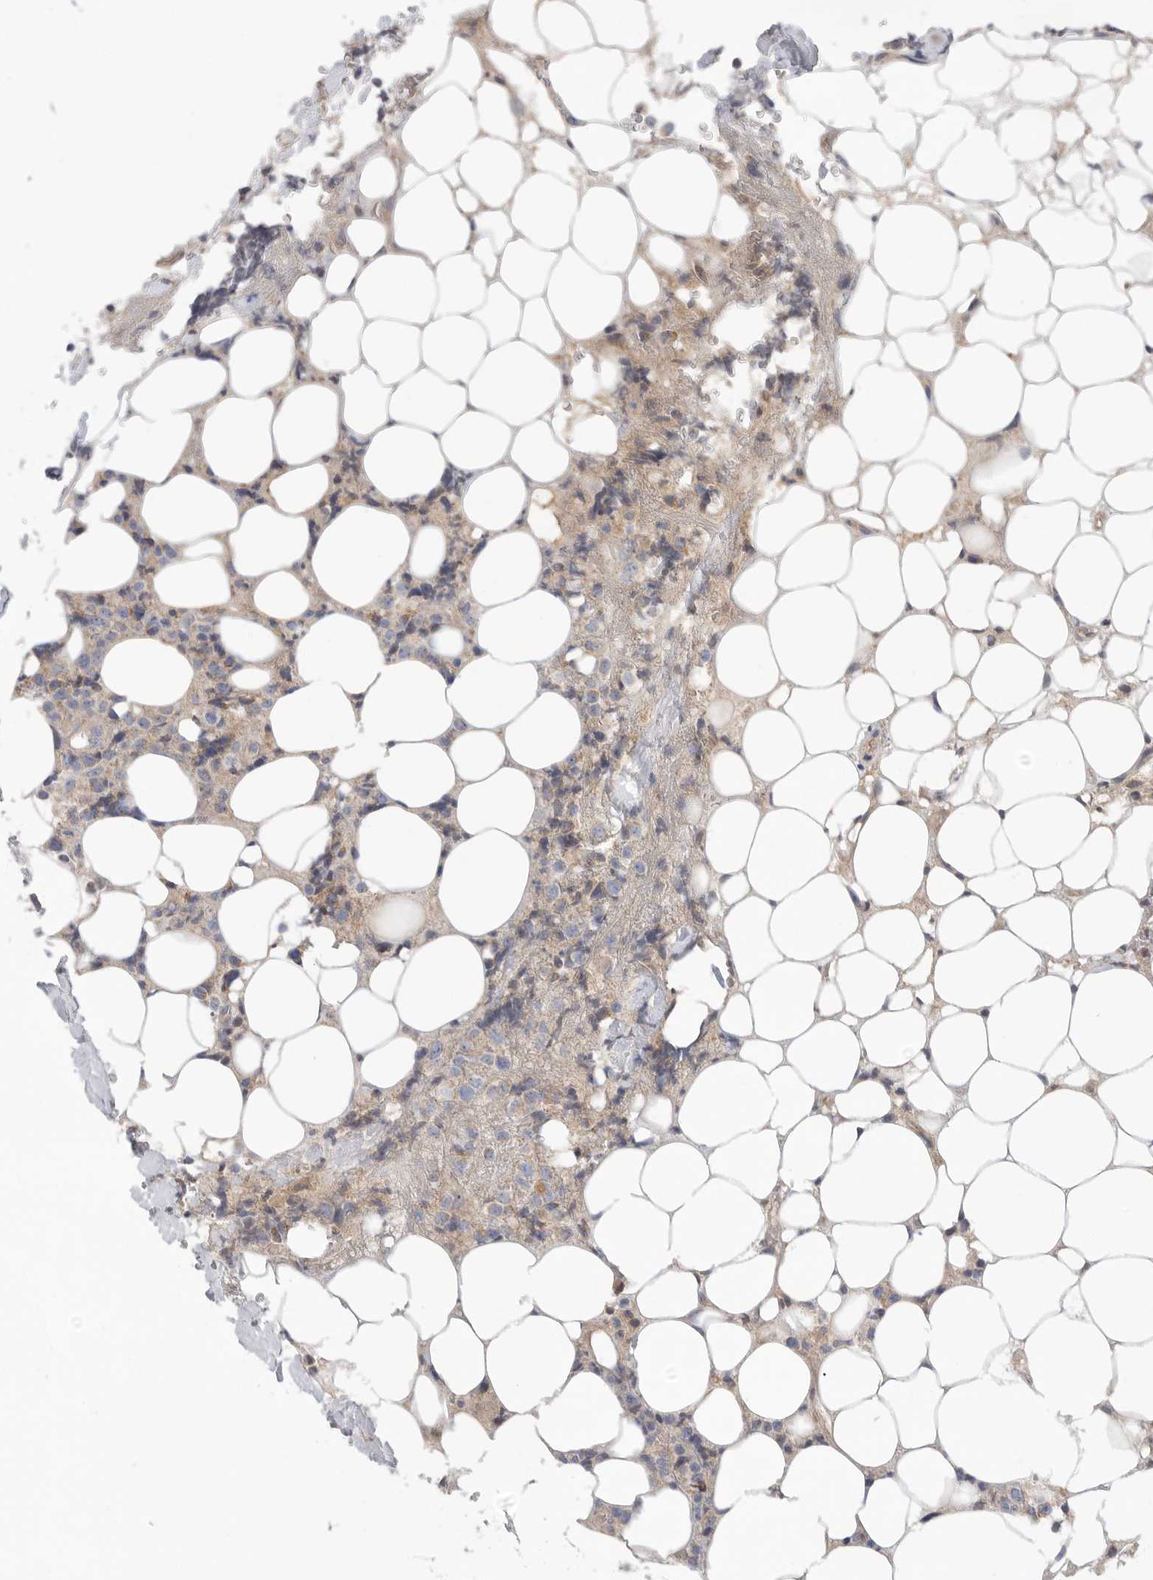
{"staining": {"intensity": "weak", "quantity": "<25%", "location": "cytoplasmic/membranous"}, "tissue": "lymphoma", "cell_type": "Tumor cells", "image_type": "cancer", "snomed": [{"axis": "morphology", "description": "Malignant lymphoma, non-Hodgkin's type, High grade"}, {"axis": "topography", "description": "Lymph node"}], "caption": "Immunohistochemistry (IHC) micrograph of neoplastic tissue: human lymphoma stained with DAB (3,3'-diaminobenzidine) displays no significant protein positivity in tumor cells.", "gene": "MTFR1L", "patient": {"sex": "male", "age": 13}}